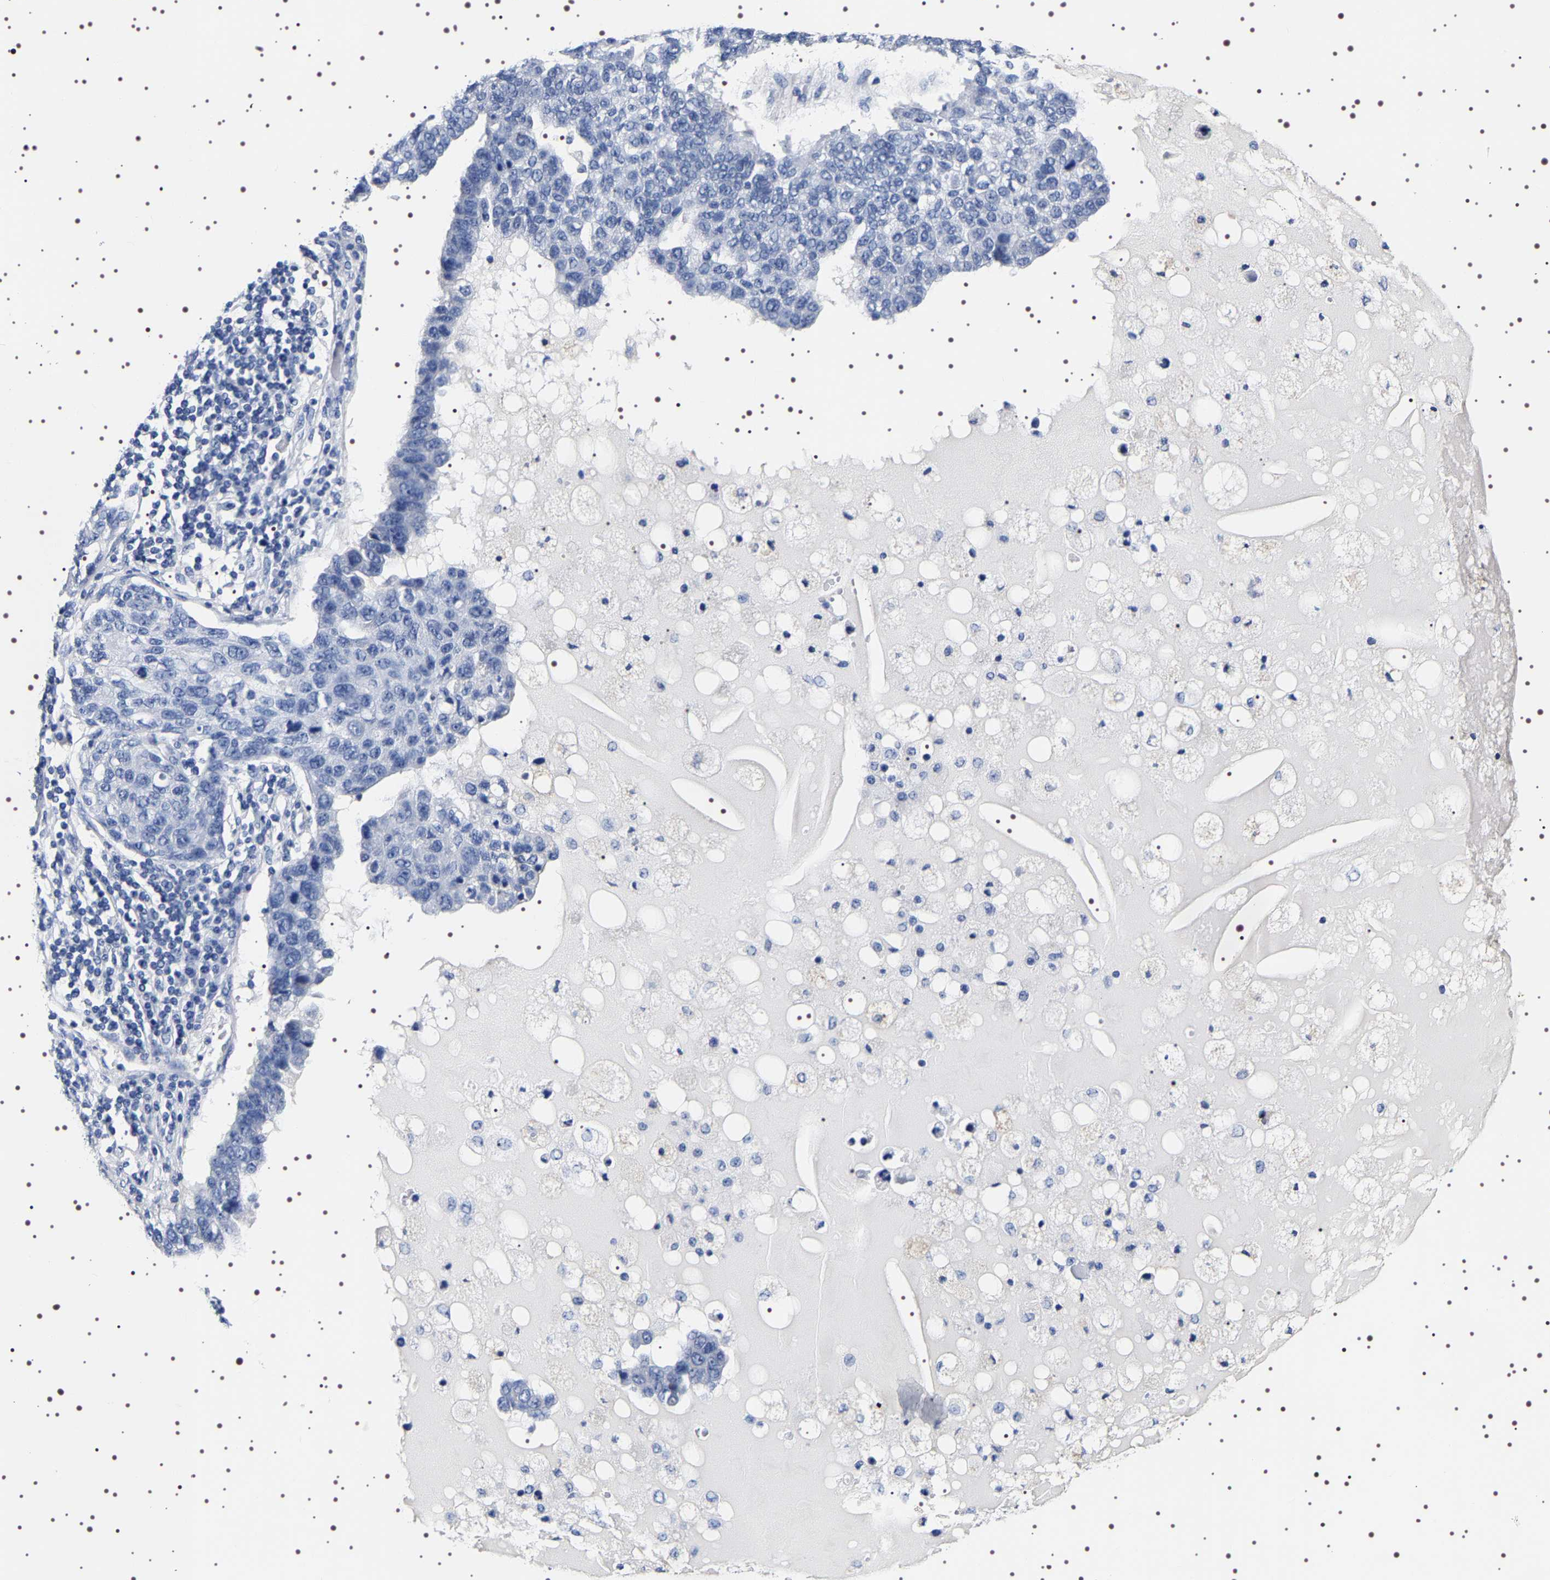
{"staining": {"intensity": "negative", "quantity": "none", "location": "none"}, "tissue": "pancreatic cancer", "cell_type": "Tumor cells", "image_type": "cancer", "snomed": [{"axis": "morphology", "description": "Adenocarcinoma, NOS"}, {"axis": "topography", "description": "Pancreas"}], "caption": "A histopathology image of human pancreatic cancer (adenocarcinoma) is negative for staining in tumor cells.", "gene": "UBQLN3", "patient": {"sex": "female", "age": 61}}